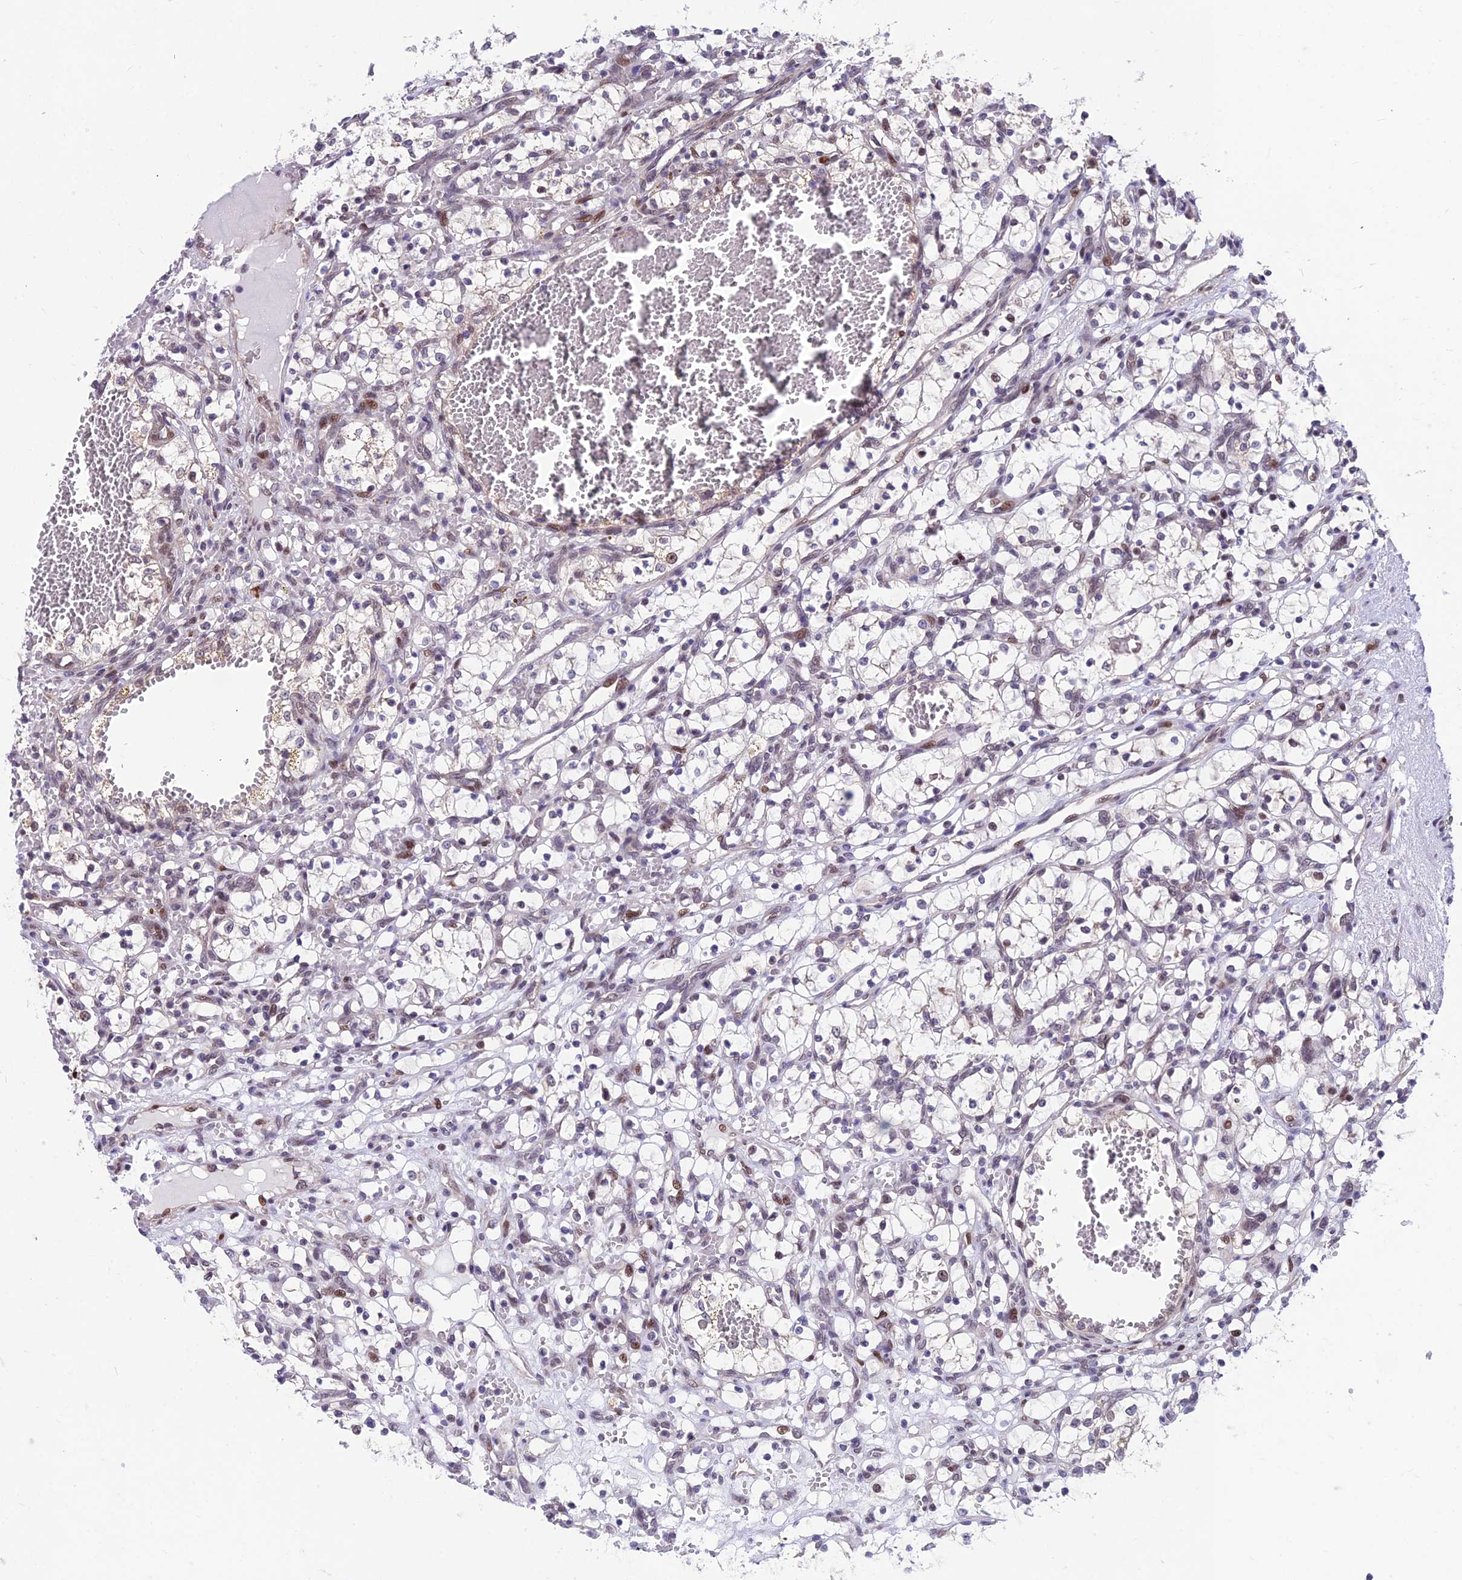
{"staining": {"intensity": "moderate", "quantity": "<25%", "location": "nuclear"}, "tissue": "renal cancer", "cell_type": "Tumor cells", "image_type": "cancer", "snomed": [{"axis": "morphology", "description": "Adenocarcinoma, NOS"}, {"axis": "topography", "description": "Kidney"}], "caption": "About <25% of tumor cells in human renal adenocarcinoma exhibit moderate nuclear protein staining as visualized by brown immunohistochemical staining.", "gene": "KIAA1191", "patient": {"sex": "female", "age": 69}}